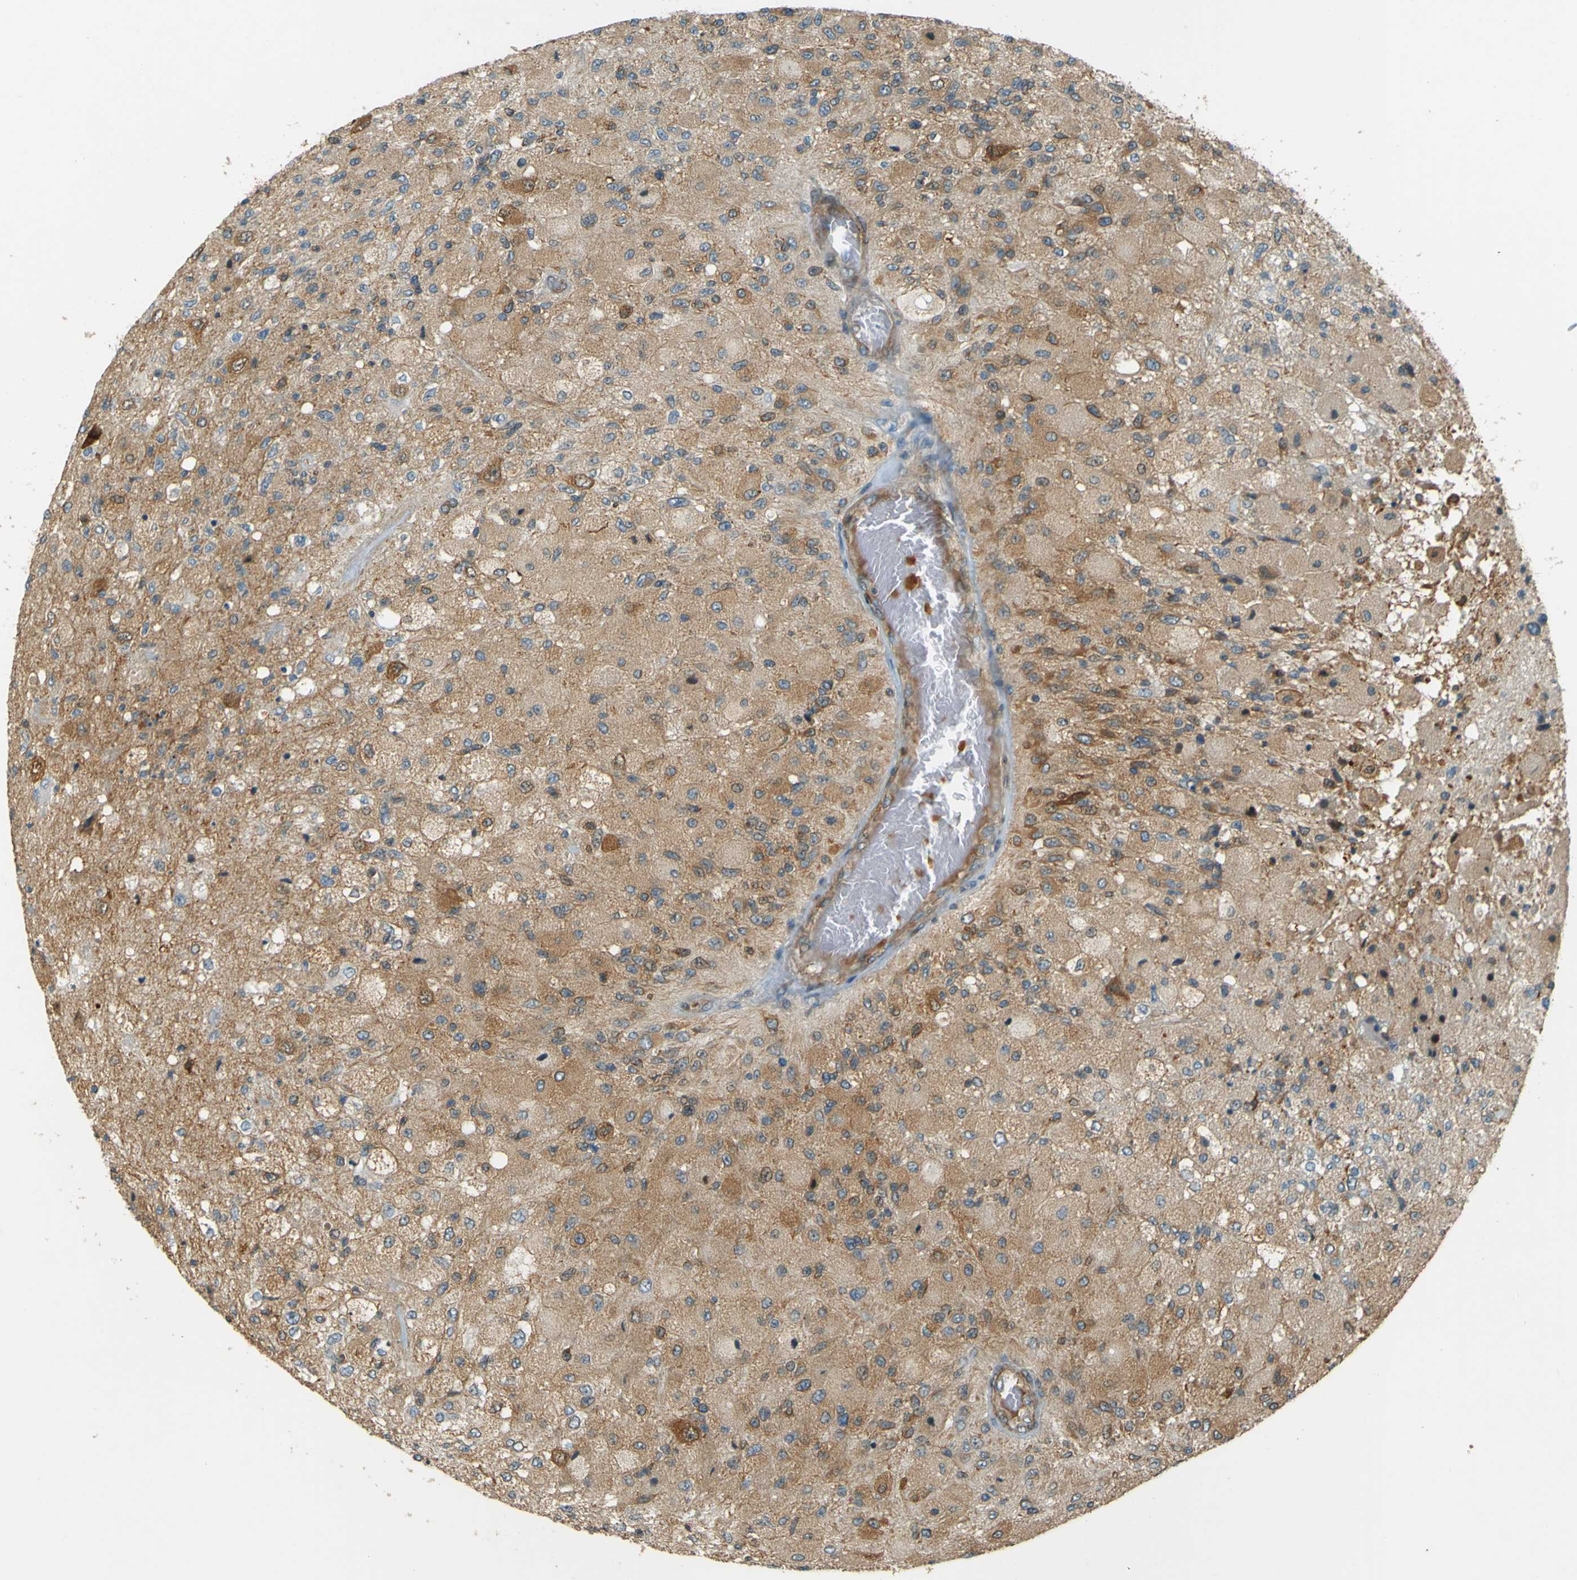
{"staining": {"intensity": "weak", "quantity": ">75%", "location": "cytoplasmic/membranous"}, "tissue": "glioma", "cell_type": "Tumor cells", "image_type": "cancer", "snomed": [{"axis": "morphology", "description": "Normal tissue, NOS"}, {"axis": "morphology", "description": "Glioma, malignant, High grade"}, {"axis": "topography", "description": "Cerebral cortex"}], "caption": "Protein analysis of glioma tissue exhibits weak cytoplasmic/membranous expression in approximately >75% of tumor cells. (DAB IHC with brightfield microscopy, high magnification).", "gene": "LPCAT1", "patient": {"sex": "male", "age": 77}}